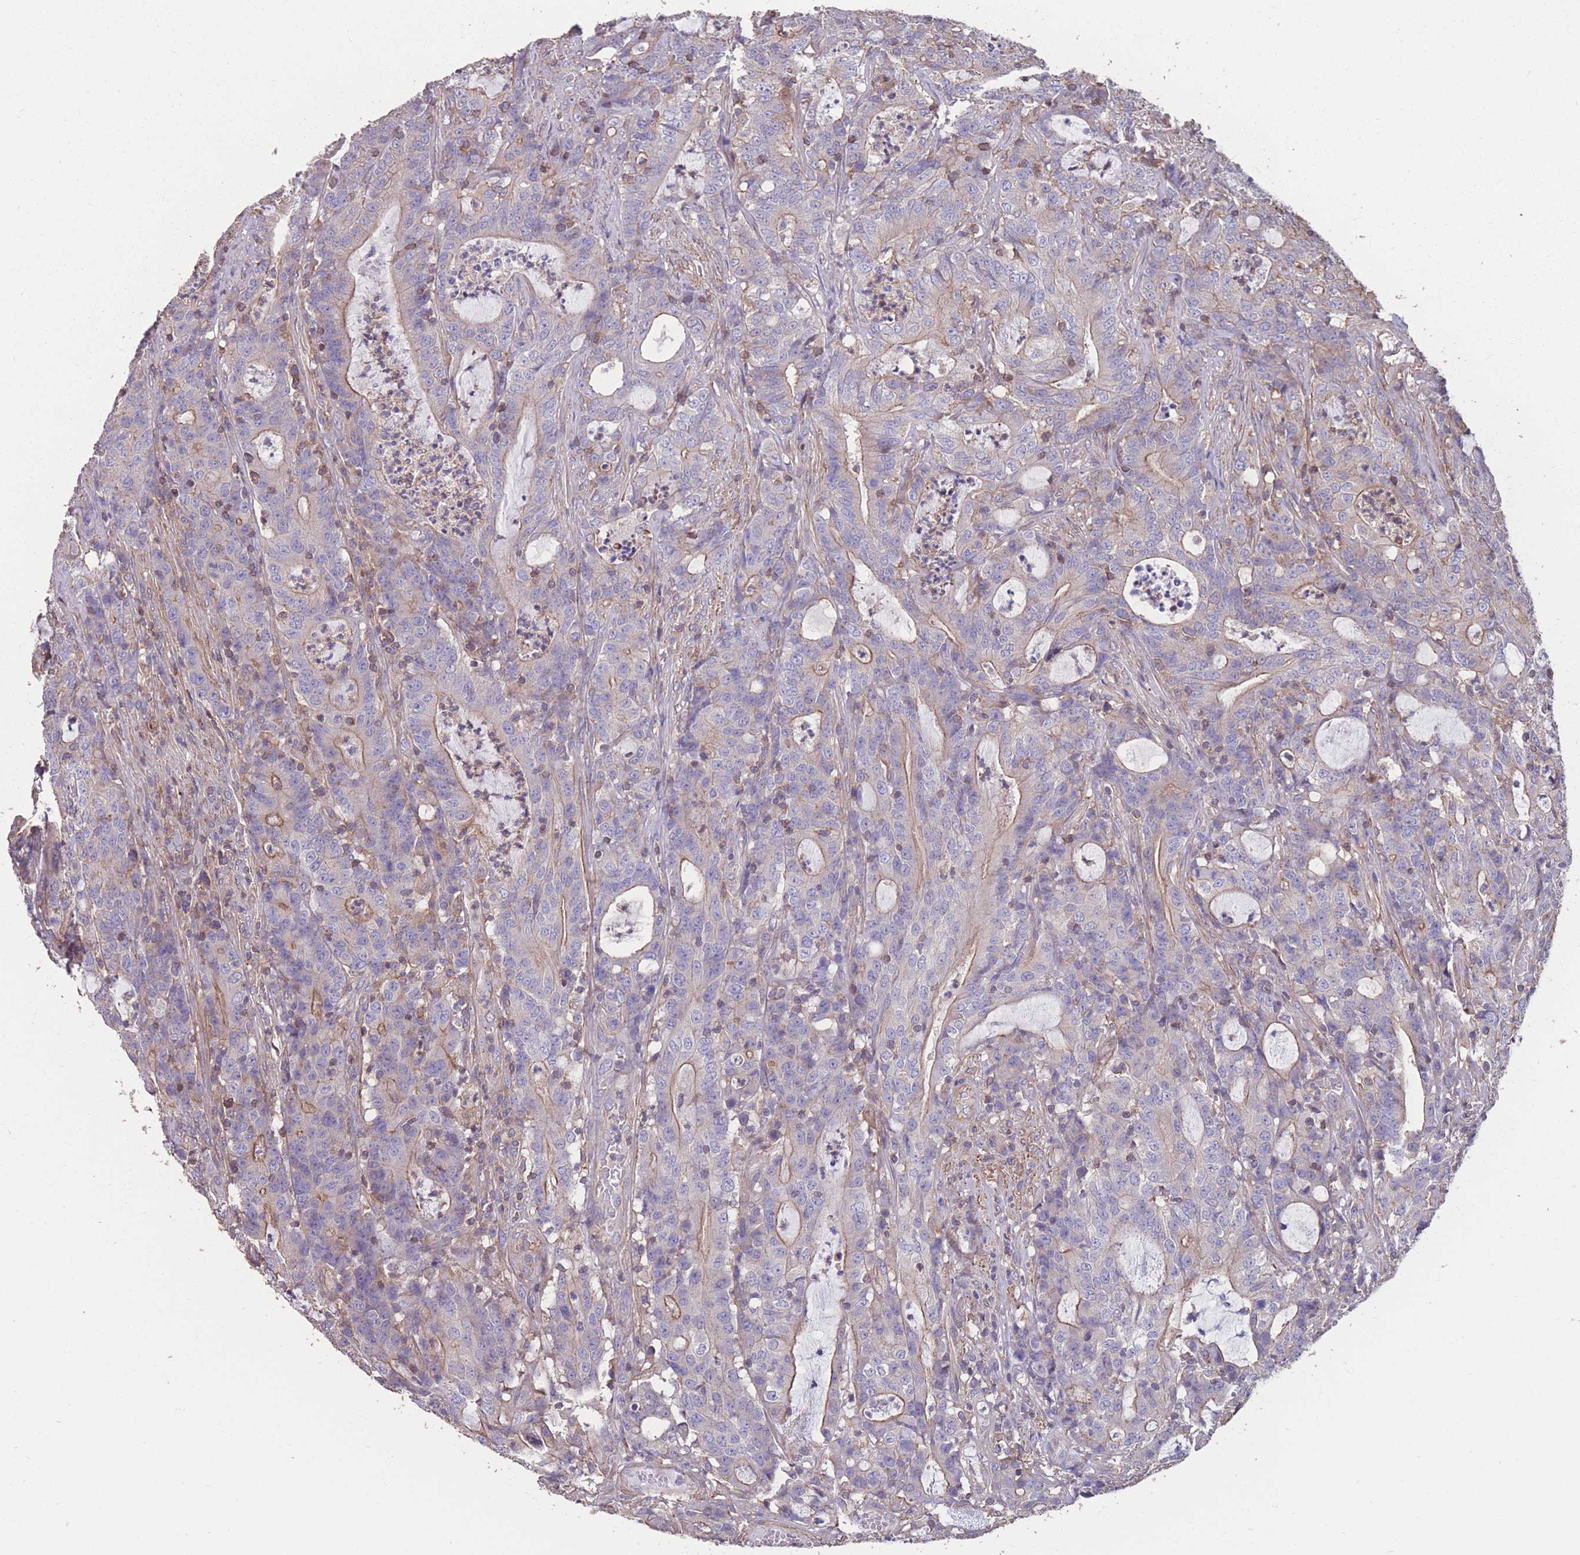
{"staining": {"intensity": "negative", "quantity": "none", "location": "none"}, "tissue": "colorectal cancer", "cell_type": "Tumor cells", "image_type": "cancer", "snomed": [{"axis": "morphology", "description": "Adenocarcinoma, NOS"}, {"axis": "topography", "description": "Colon"}], "caption": "High power microscopy micrograph of an immunohistochemistry histopathology image of colorectal cancer, revealing no significant positivity in tumor cells.", "gene": "NUDT21", "patient": {"sex": "male", "age": 83}}